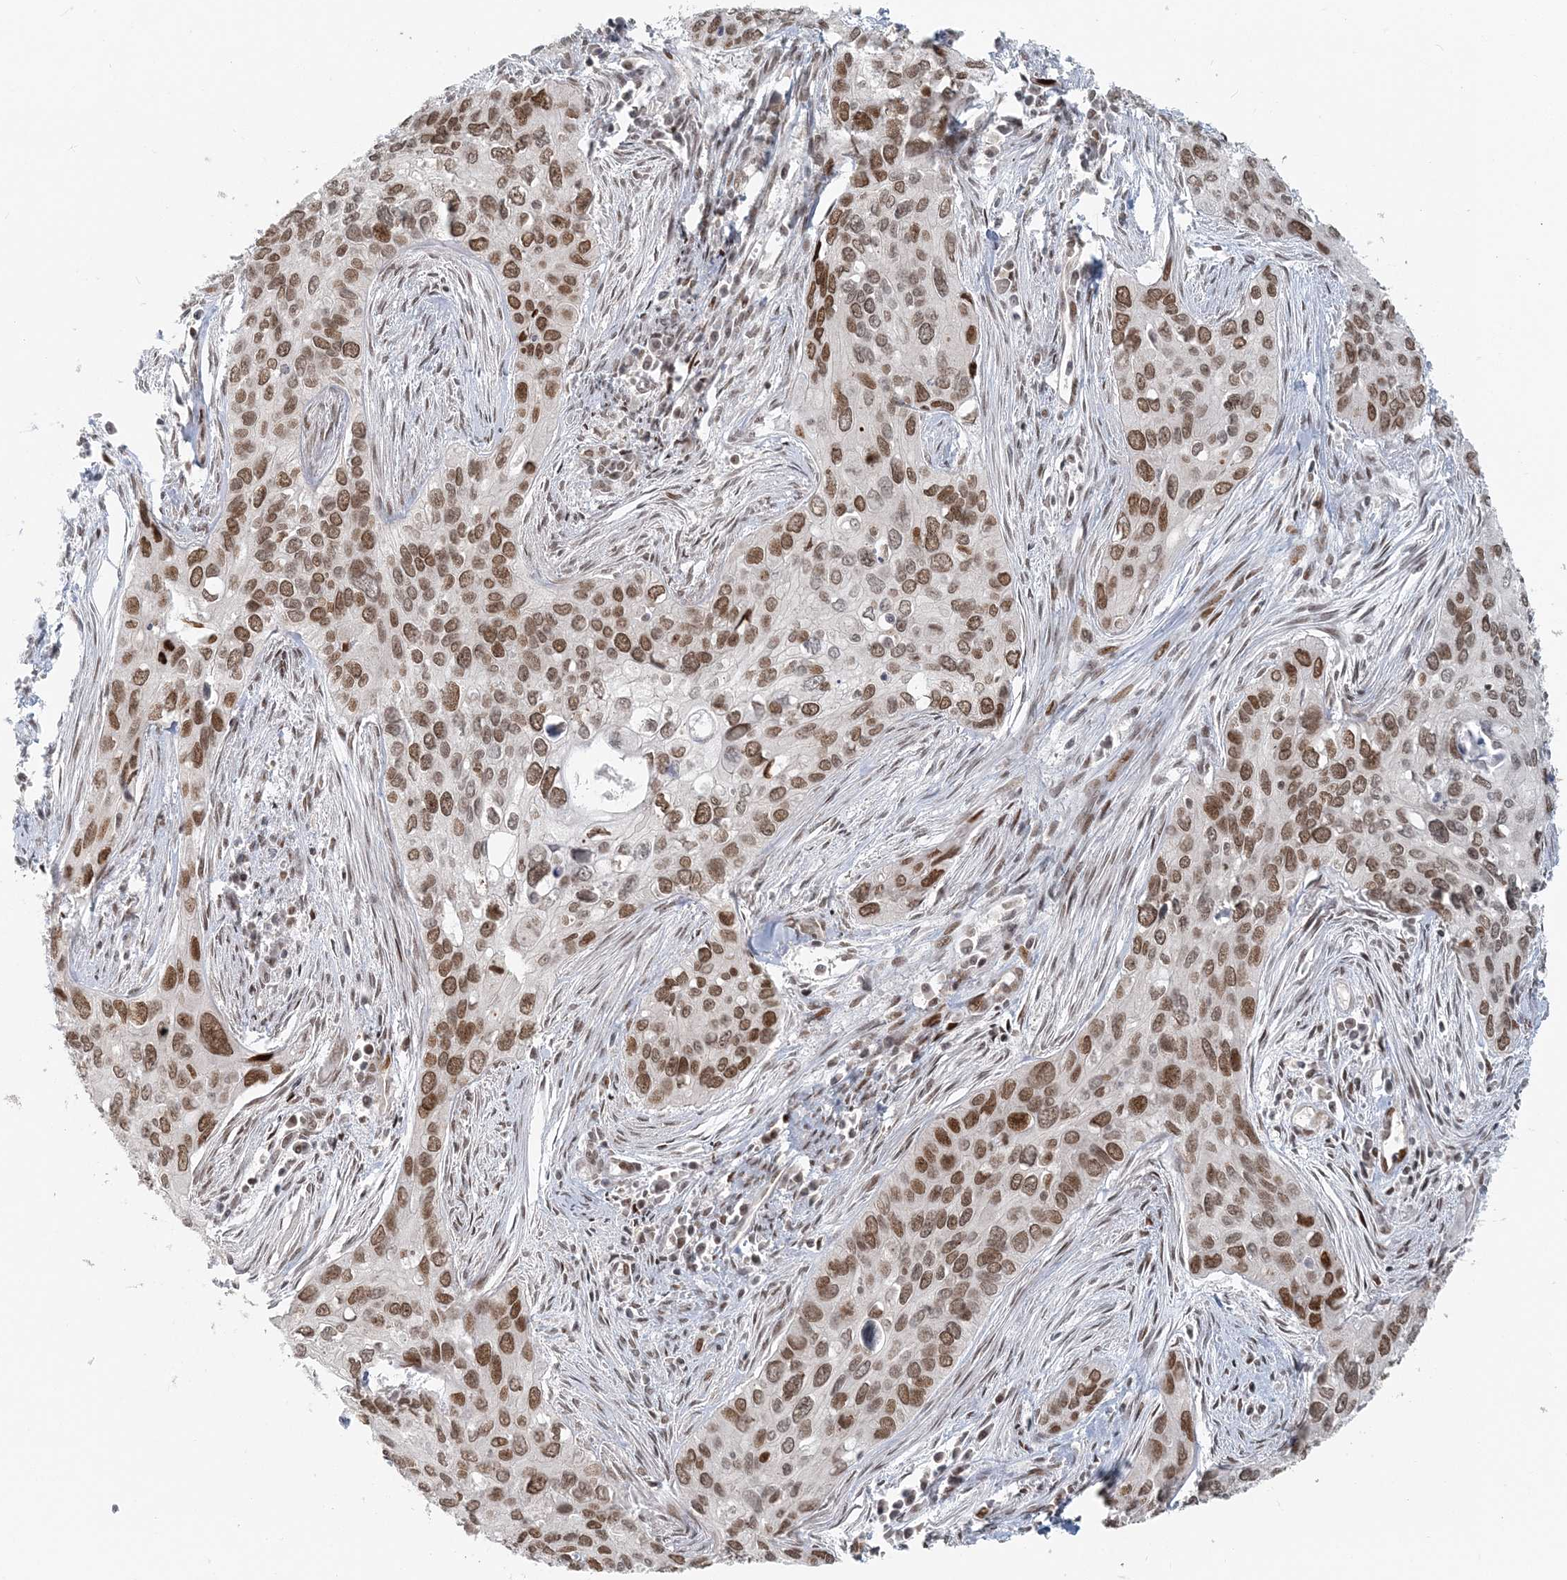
{"staining": {"intensity": "moderate", "quantity": ">75%", "location": "nuclear"}, "tissue": "cervical cancer", "cell_type": "Tumor cells", "image_type": "cancer", "snomed": [{"axis": "morphology", "description": "Squamous cell carcinoma, NOS"}, {"axis": "topography", "description": "Cervix"}], "caption": "Cervical cancer (squamous cell carcinoma) stained with a brown dye reveals moderate nuclear positive positivity in approximately >75% of tumor cells.", "gene": "BAZ1B", "patient": {"sex": "female", "age": 55}}